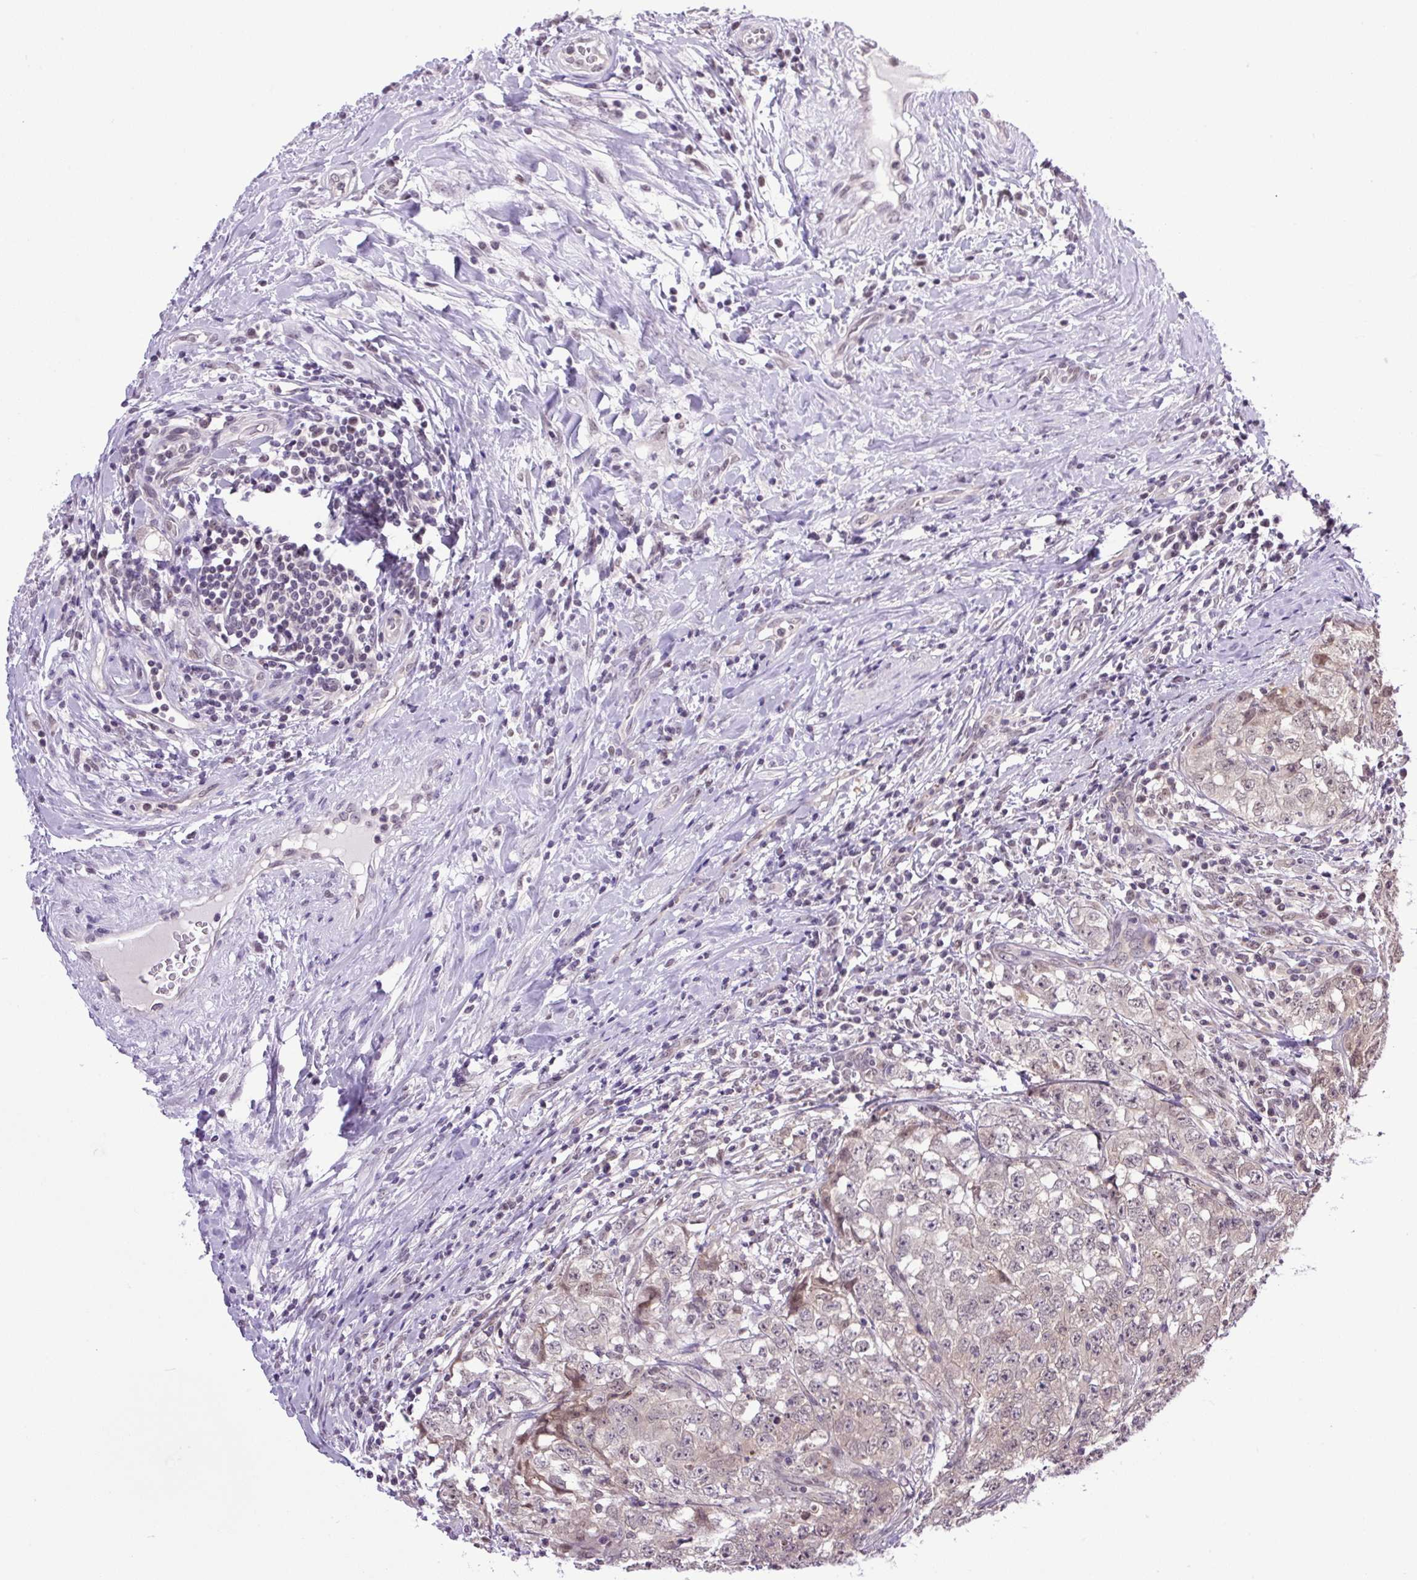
{"staining": {"intensity": "negative", "quantity": "none", "location": "none"}, "tissue": "testis cancer", "cell_type": "Tumor cells", "image_type": "cancer", "snomed": [{"axis": "morphology", "description": "Seminoma, NOS"}, {"axis": "morphology", "description": "Carcinoma, Embryonal, NOS"}, {"axis": "topography", "description": "Testis"}], "caption": "Immunohistochemistry (IHC) of human testis cancer reveals no expression in tumor cells.", "gene": "SGTA", "patient": {"sex": "male", "age": 43}}